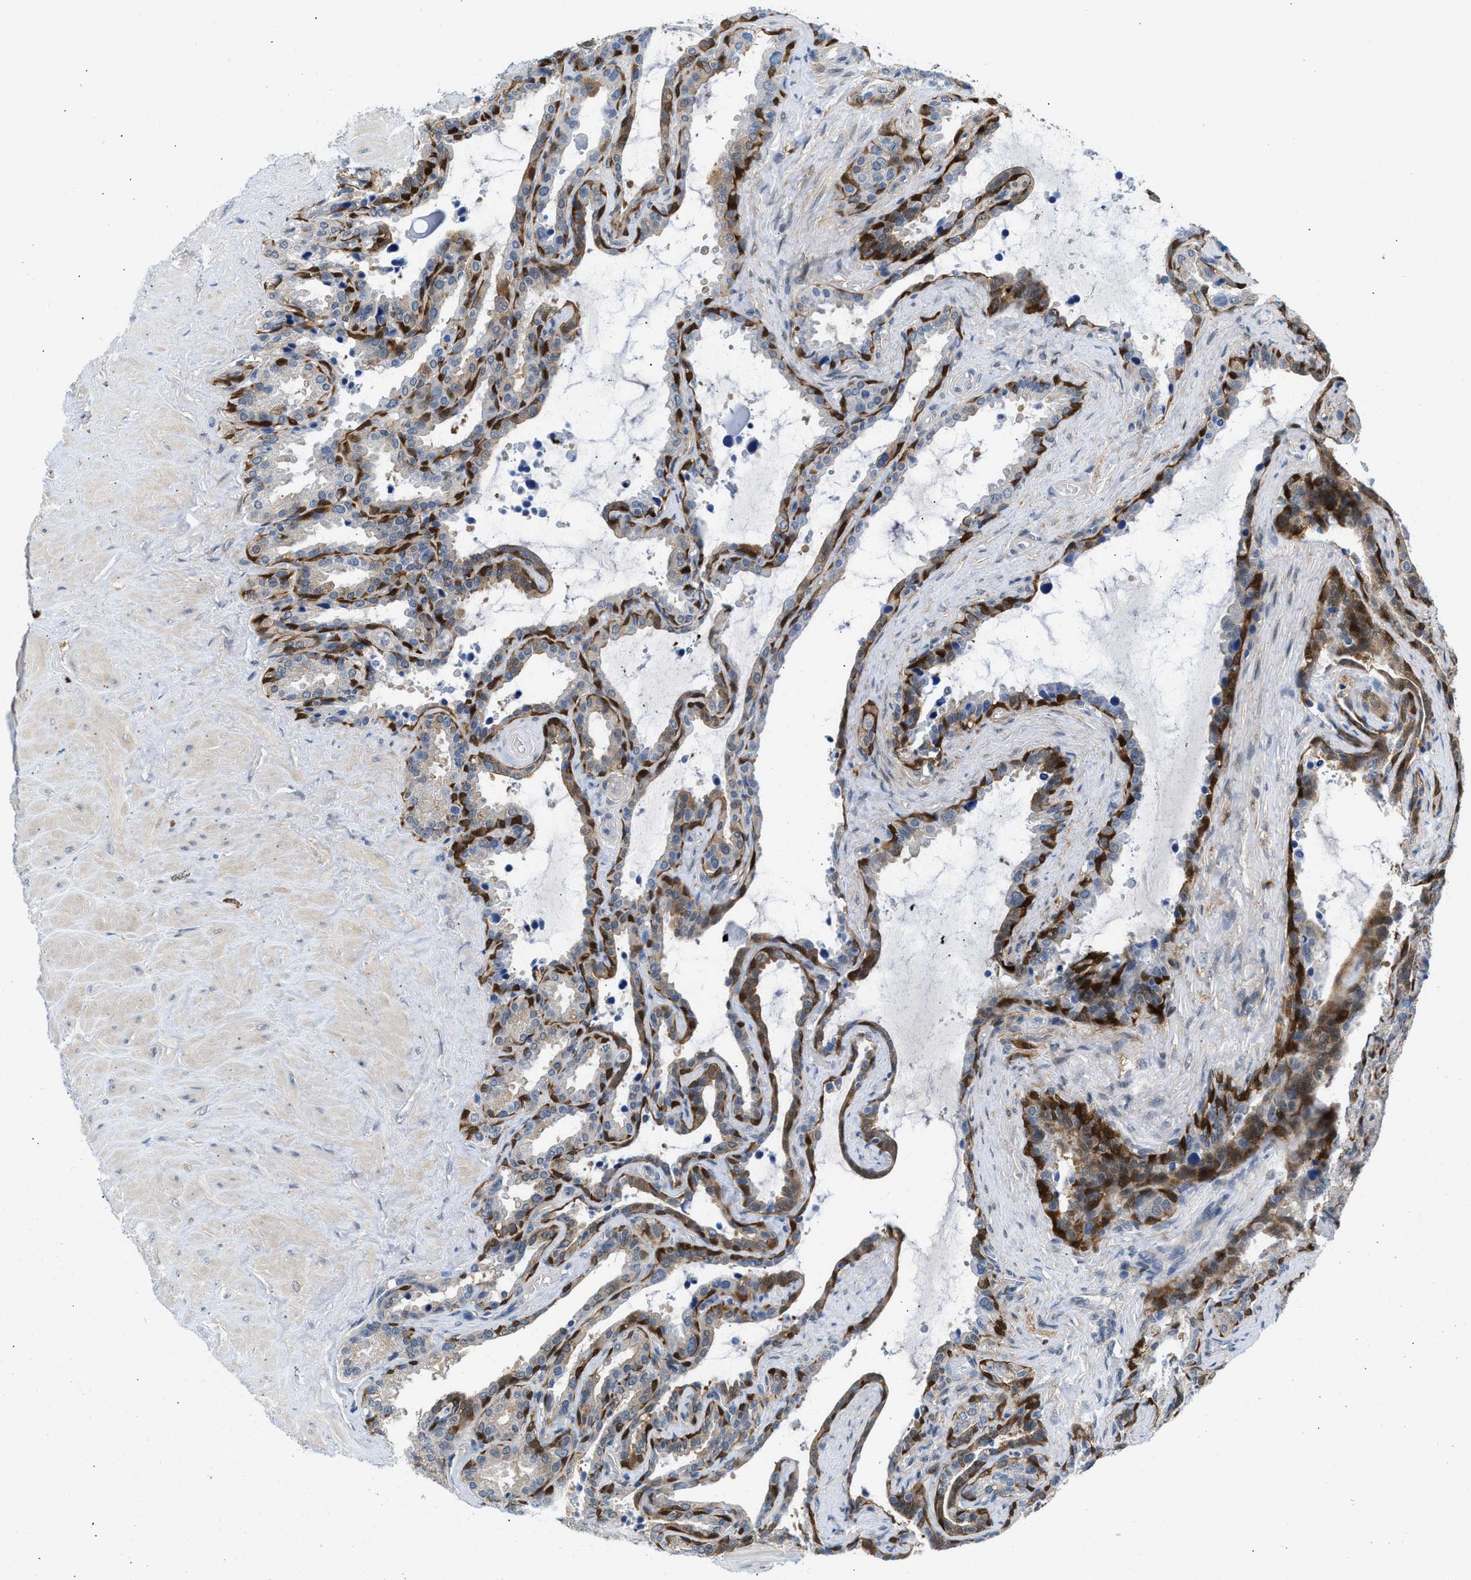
{"staining": {"intensity": "moderate", "quantity": "25%-75%", "location": "cytoplasmic/membranous,nuclear"}, "tissue": "seminal vesicle", "cell_type": "Glandular cells", "image_type": "normal", "snomed": [{"axis": "morphology", "description": "Normal tissue, NOS"}, {"axis": "topography", "description": "Seminal veicle"}], "caption": "Glandular cells show medium levels of moderate cytoplasmic/membranous,nuclear positivity in approximately 25%-75% of cells in benign seminal vesicle.", "gene": "CBR1", "patient": {"sex": "male", "age": 46}}